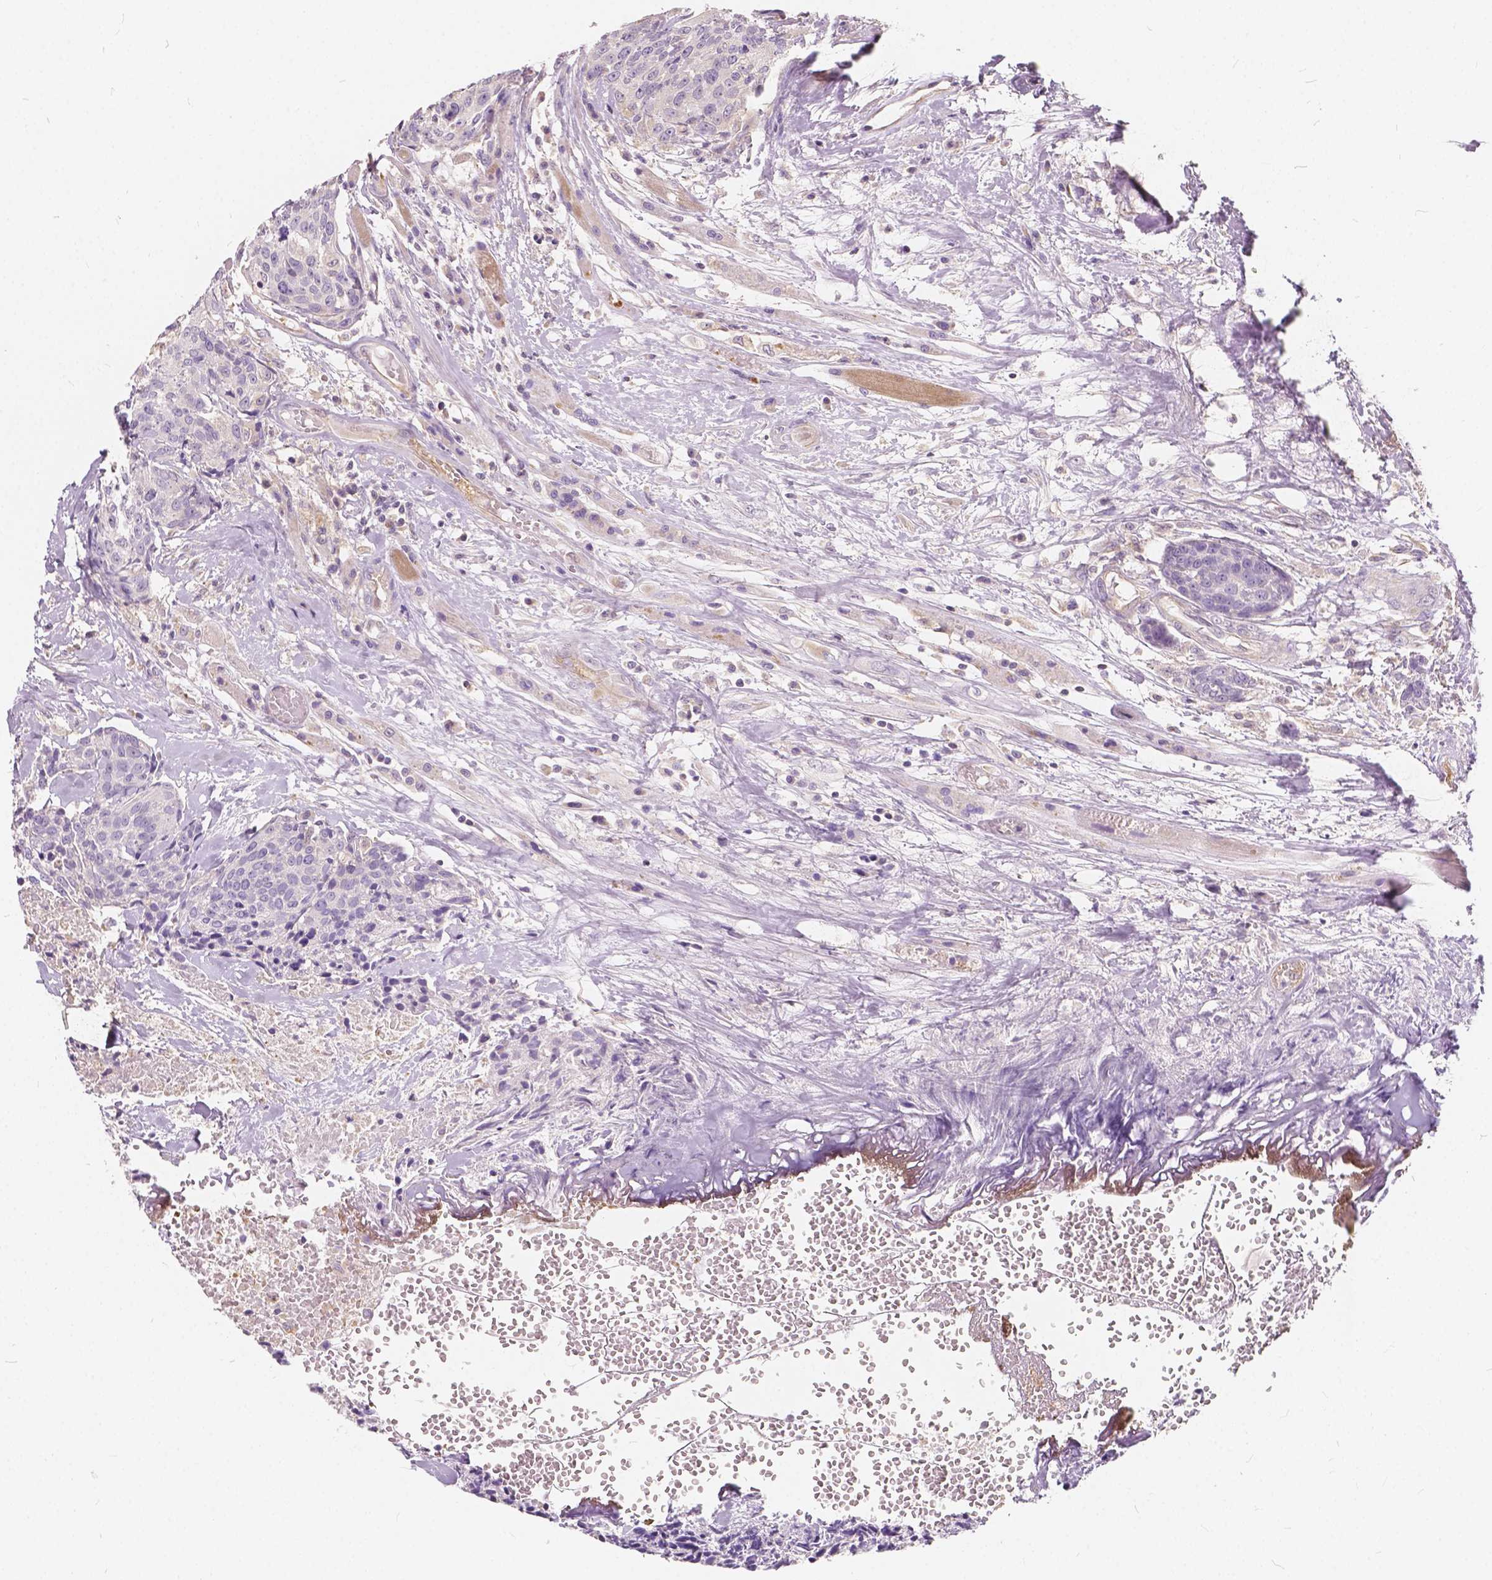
{"staining": {"intensity": "negative", "quantity": "none", "location": "none"}, "tissue": "head and neck cancer", "cell_type": "Tumor cells", "image_type": "cancer", "snomed": [{"axis": "morphology", "description": "Squamous cell carcinoma, NOS"}, {"axis": "topography", "description": "Oral tissue"}, {"axis": "topography", "description": "Head-Neck"}], "caption": "An image of head and neck cancer stained for a protein demonstrates no brown staining in tumor cells.", "gene": "KIAA0513", "patient": {"sex": "male", "age": 64}}